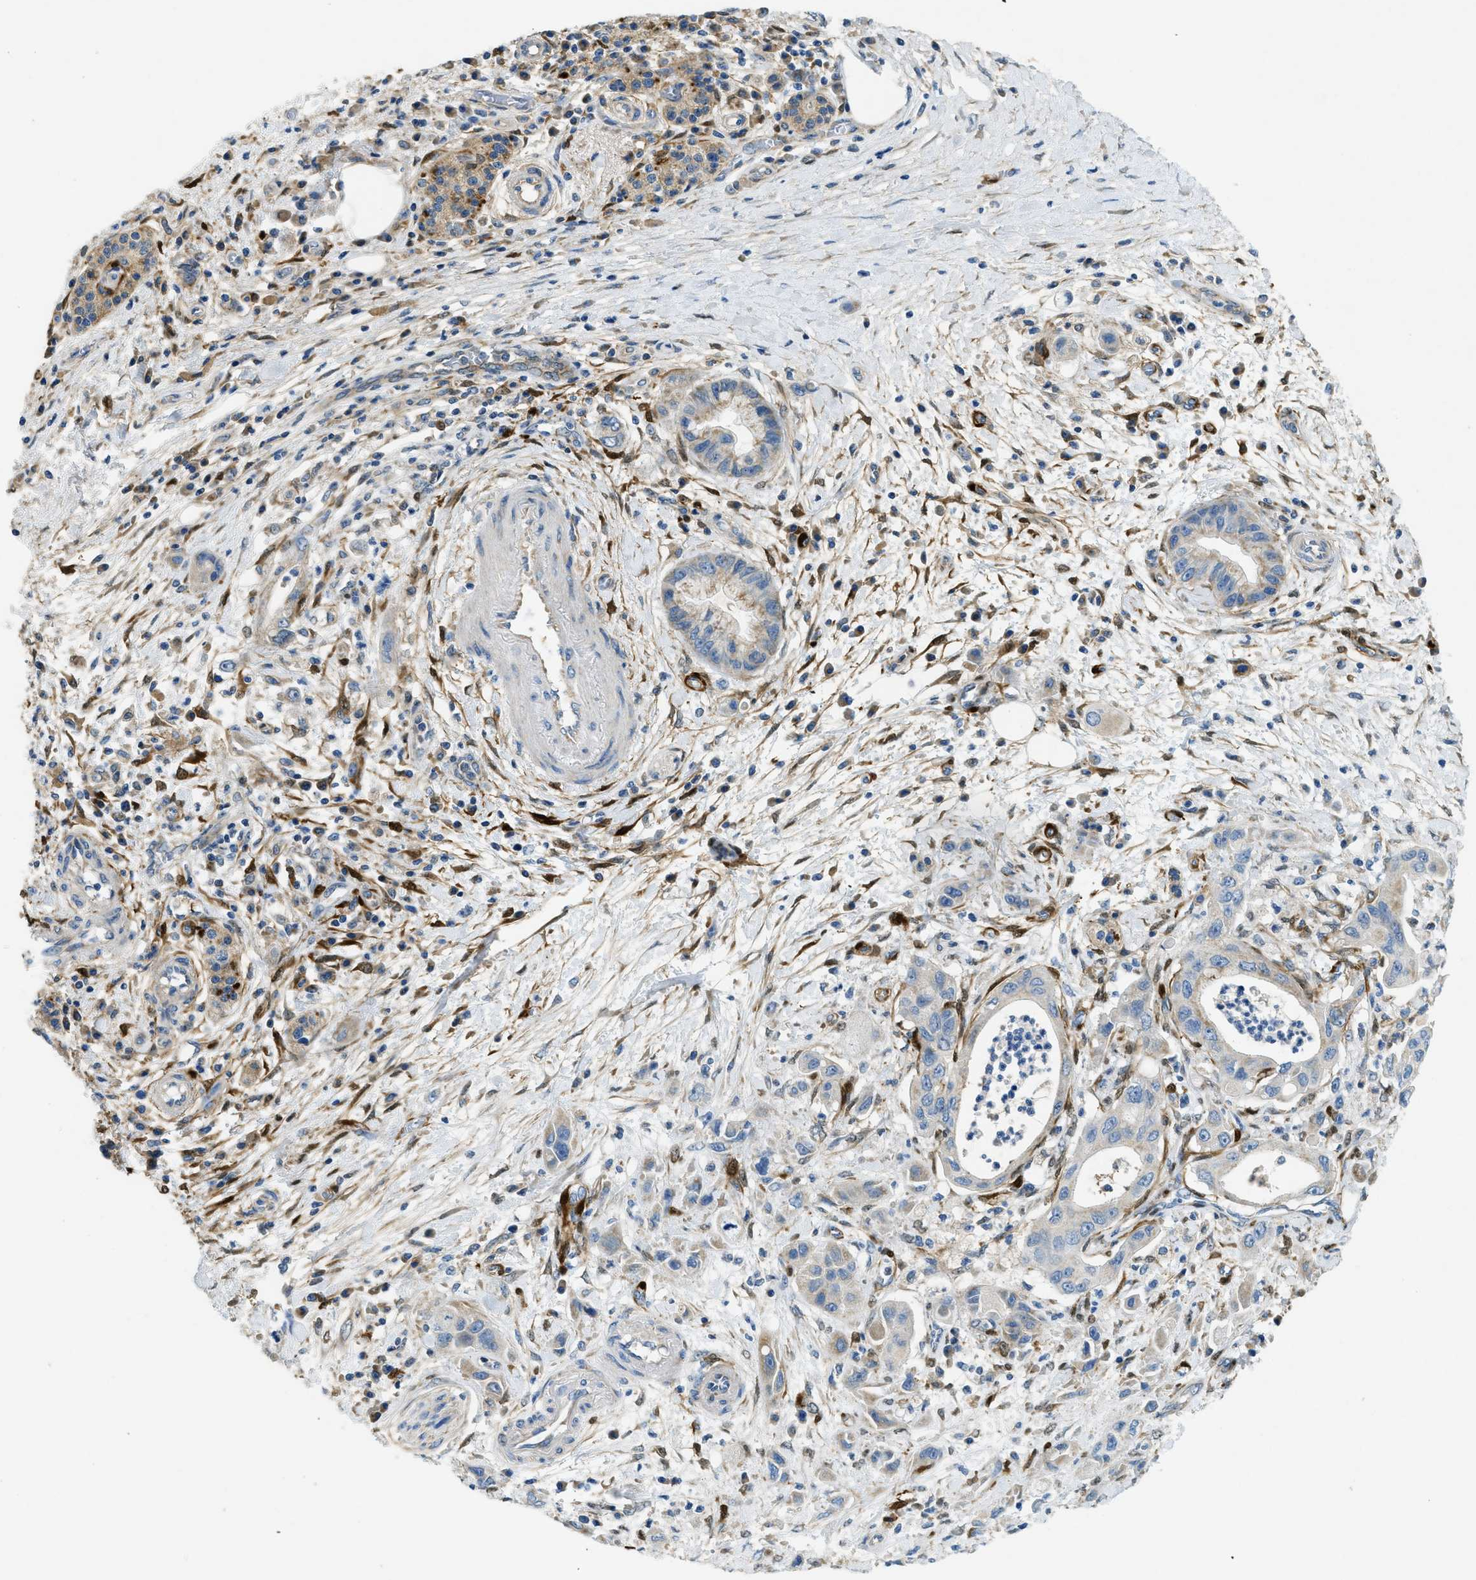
{"staining": {"intensity": "weak", "quantity": "<25%", "location": "cytoplasmic/membranous"}, "tissue": "pancreatic cancer", "cell_type": "Tumor cells", "image_type": "cancer", "snomed": [{"axis": "morphology", "description": "Adenocarcinoma, NOS"}, {"axis": "topography", "description": "Pancreas"}], "caption": "Adenocarcinoma (pancreatic) stained for a protein using immunohistochemistry exhibits no expression tumor cells.", "gene": "CYGB", "patient": {"sex": "female", "age": 73}}